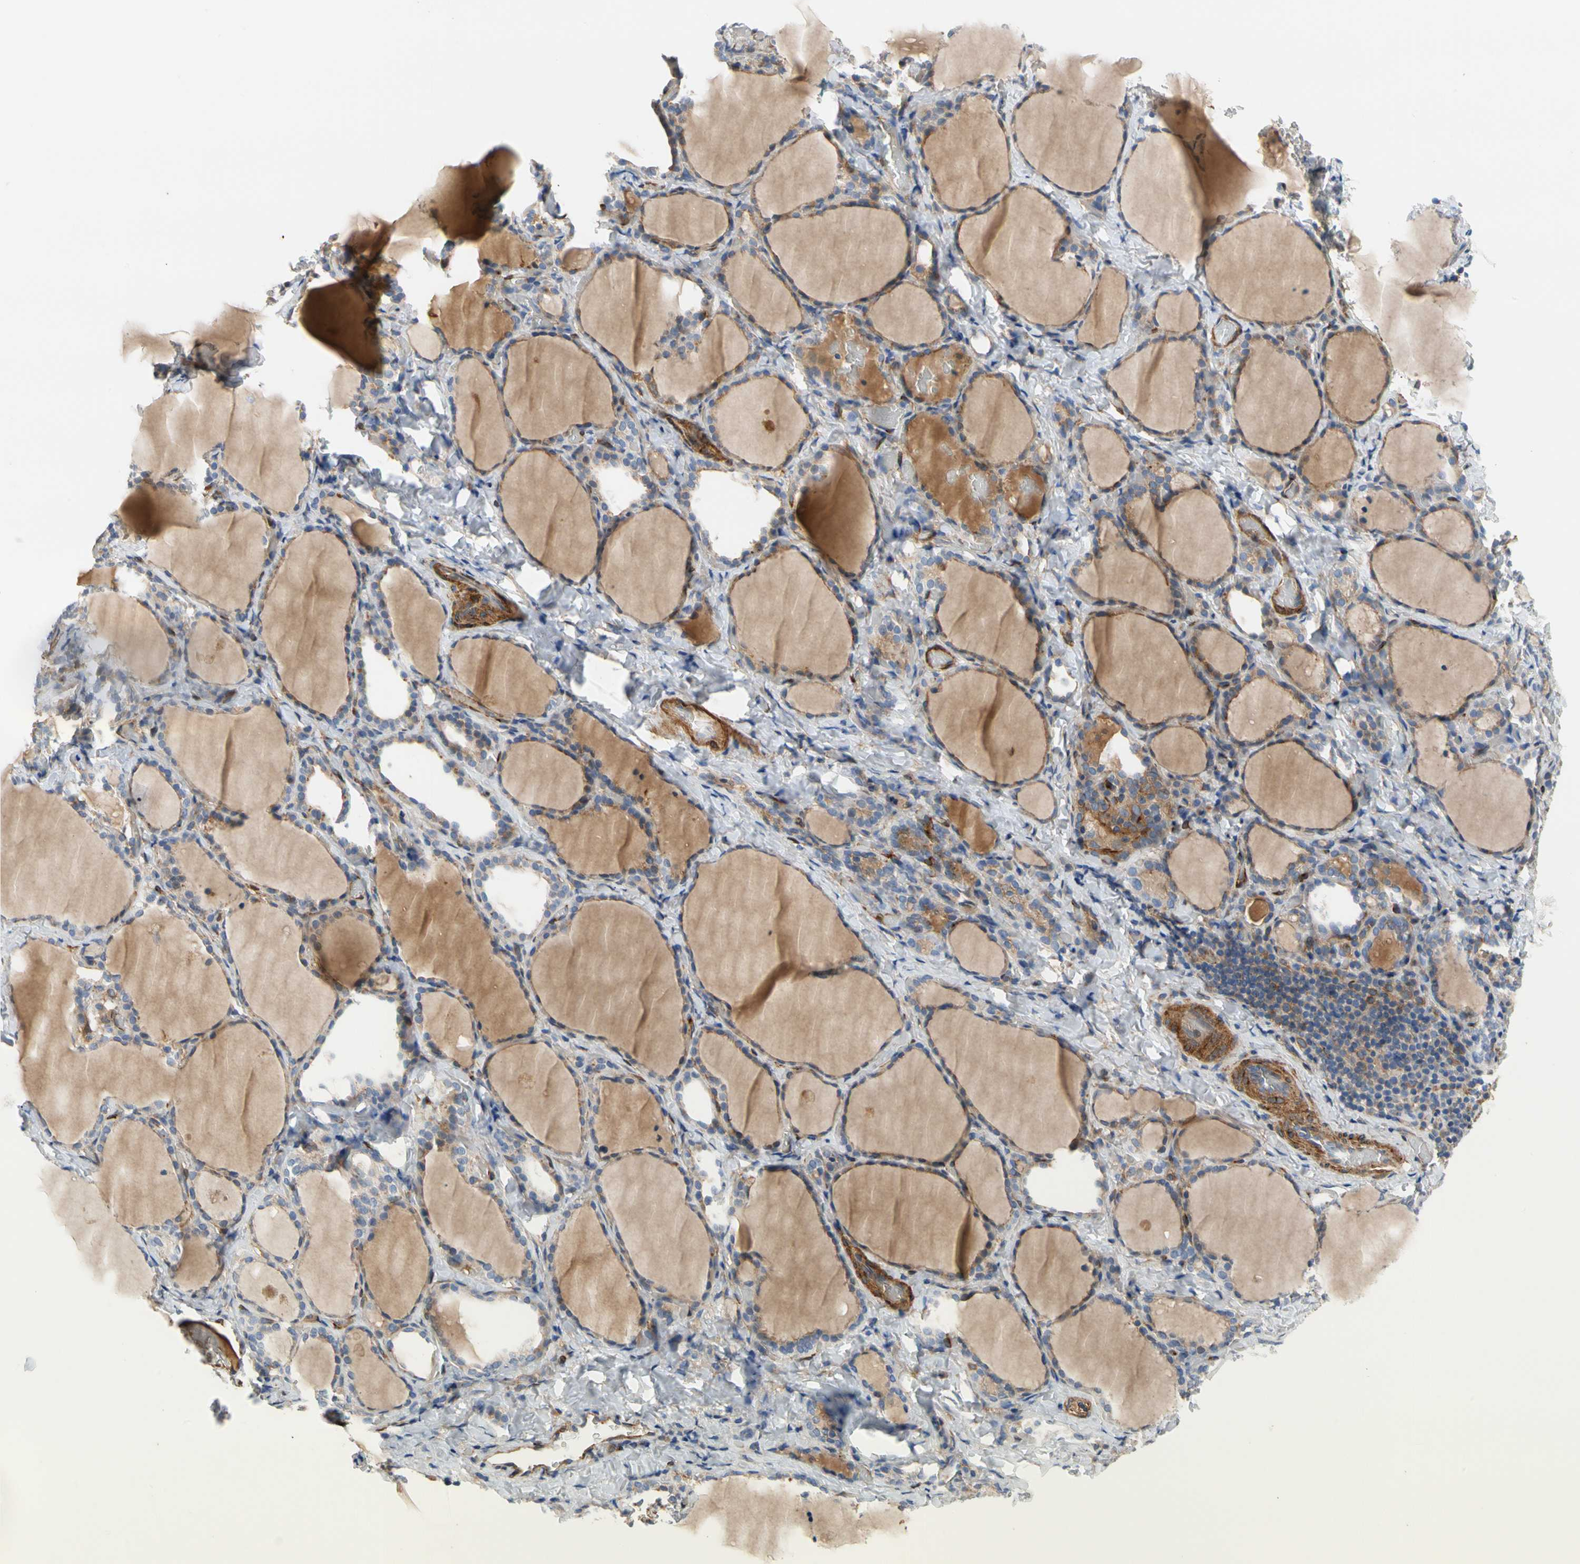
{"staining": {"intensity": "moderate", "quantity": ">75%", "location": "cytoplasmic/membranous"}, "tissue": "thyroid gland", "cell_type": "Glandular cells", "image_type": "normal", "snomed": [{"axis": "morphology", "description": "Normal tissue, NOS"}, {"axis": "morphology", "description": "Papillary adenocarcinoma, NOS"}, {"axis": "topography", "description": "Thyroid gland"}], "caption": "About >75% of glandular cells in benign thyroid gland reveal moderate cytoplasmic/membranous protein positivity as visualized by brown immunohistochemical staining.", "gene": "ENTREP3", "patient": {"sex": "female", "age": 30}}